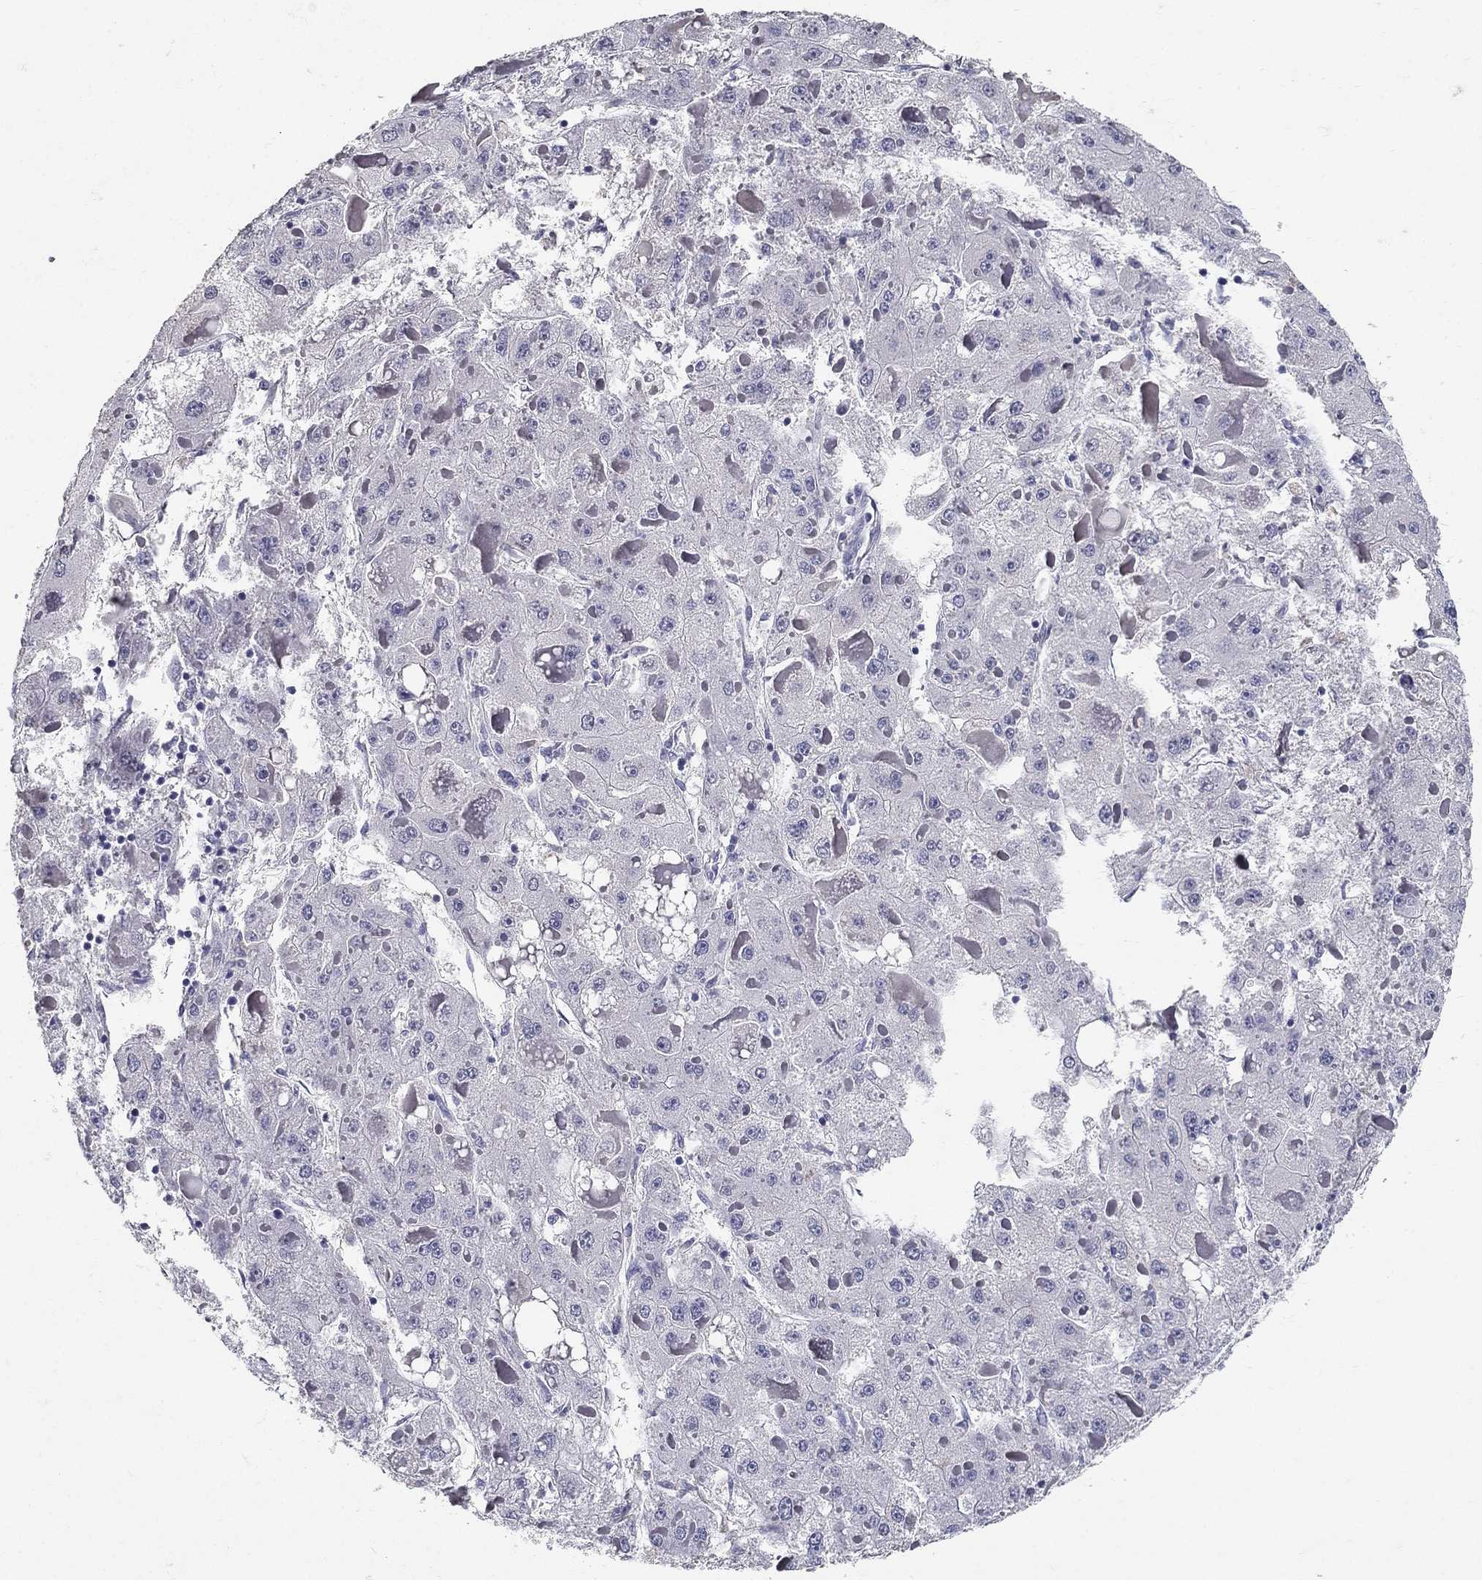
{"staining": {"intensity": "negative", "quantity": "none", "location": "none"}, "tissue": "liver cancer", "cell_type": "Tumor cells", "image_type": "cancer", "snomed": [{"axis": "morphology", "description": "Carcinoma, Hepatocellular, NOS"}, {"axis": "topography", "description": "Liver"}], "caption": "Immunohistochemical staining of human liver hepatocellular carcinoma exhibits no significant expression in tumor cells.", "gene": "POMC", "patient": {"sex": "female", "age": 73}}